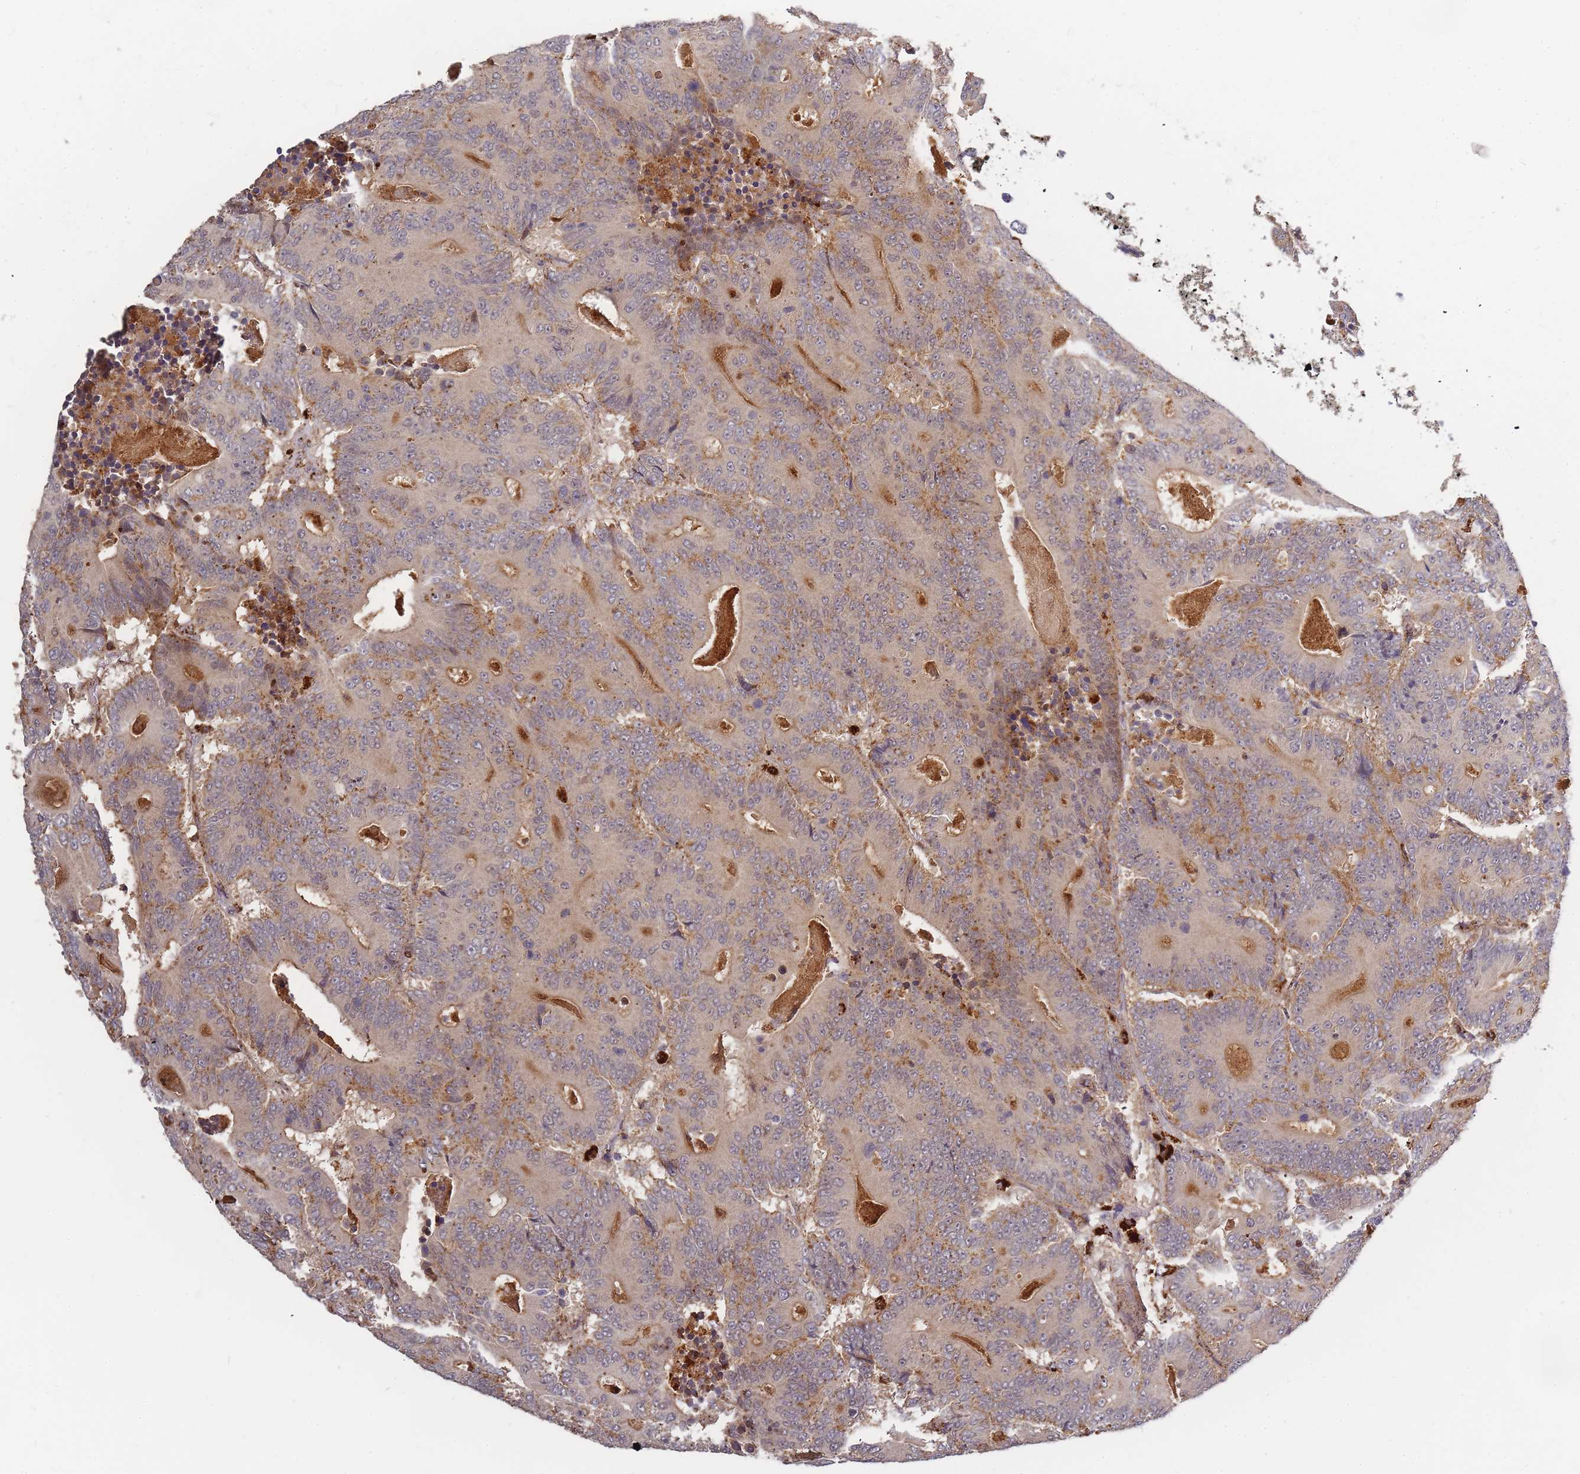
{"staining": {"intensity": "weak", "quantity": "25%-75%", "location": "cytoplasmic/membranous"}, "tissue": "colorectal cancer", "cell_type": "Tumor cells", "image_type": "cancer", "snomed": [{"axis": "morphology", "description": "Adenocarcinoma, NOS"}, {"axis": "topography", "description": "Colon"}], "caption": "Colorectal cancer stained for a protein (brown) displays weak cytoplasmic/membranous positive positivity in approximately 25%-75% of tumor cells.", "gene": "ATG5", "patient": {"sex": "male", "age": 83}}